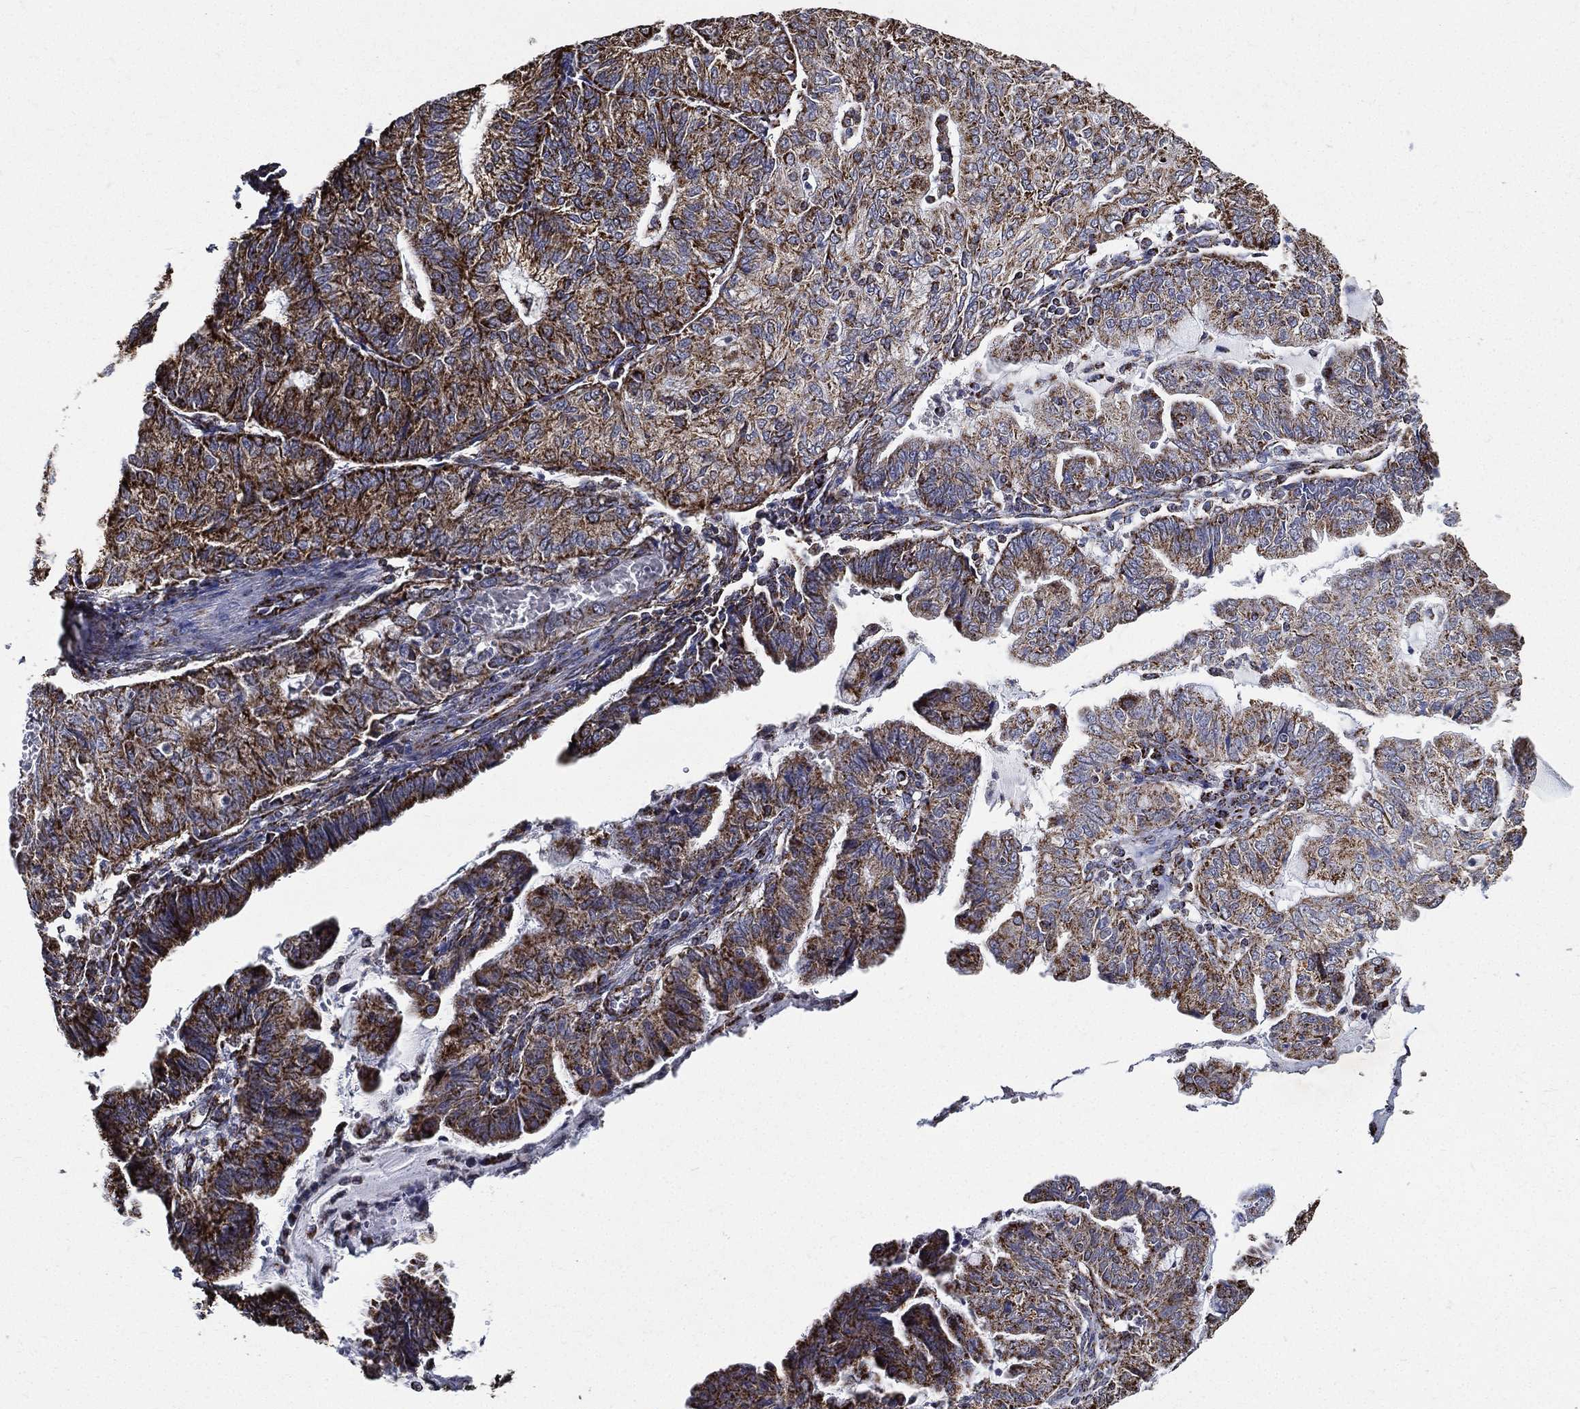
{"staining": {"intensity": "strong", "quantity": "25%-75%", "location": "cytoplasmic/membranous"}, "tissue": "endometrial cancer", "cell_type": "Tumor cells", "image_type": "cancer", "snomed": [{"axis": "morphology", "description": "Adenocarcinoma, NOS"}, {"axis": "topography", "description": "Endometrium"}], "caption": "Human endometrial cancer (adenocarcinoma) stained for a protein (brown) reveals strong cytoplasmic/membranous positive positivity in about 25%-75% of tumor cells.", "gene": "NDUFAB1", "patient": {"sex": "female", "age": 82}}